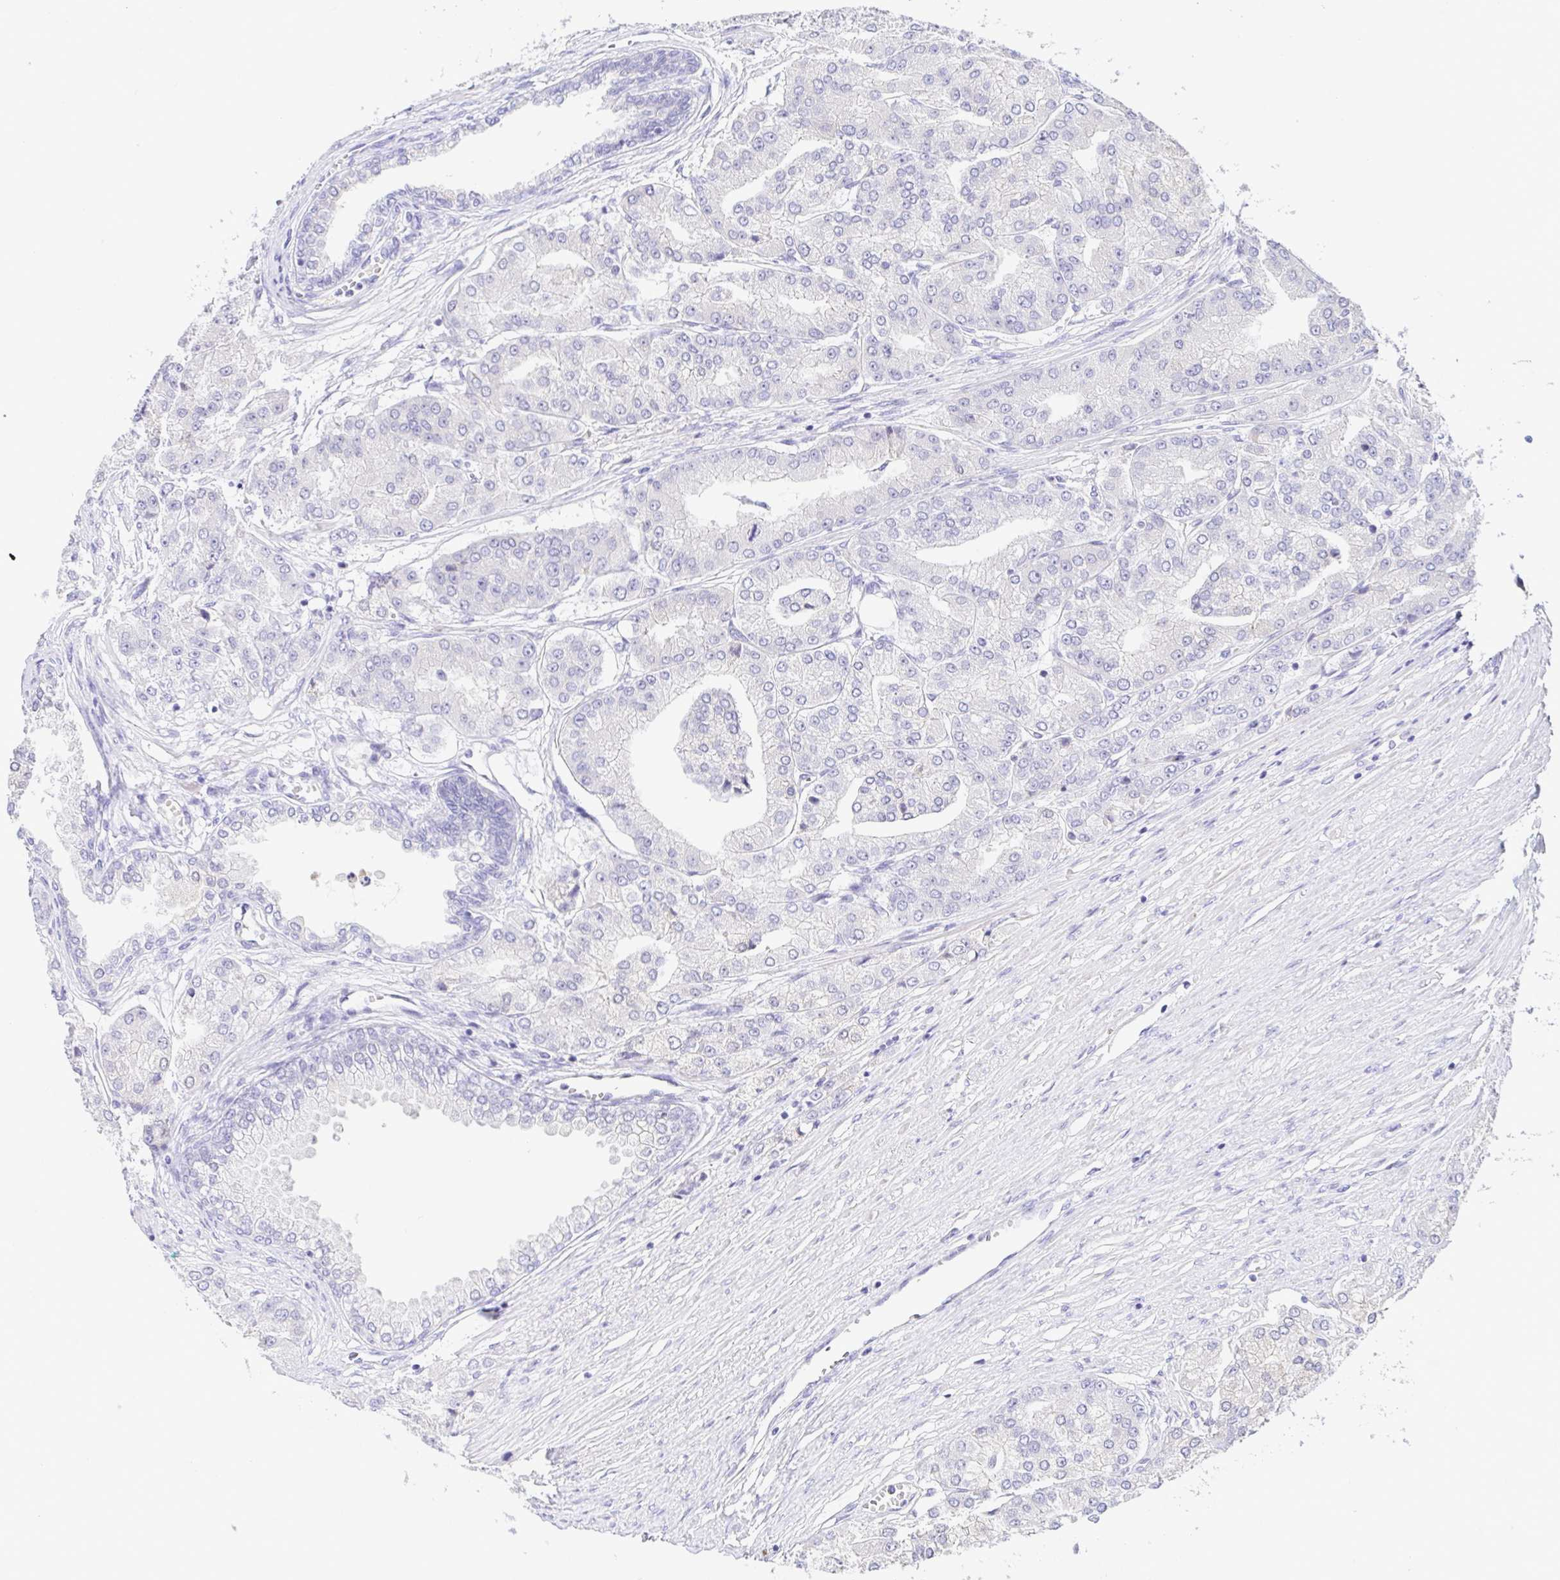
{"staining": {"intensity": "negative", "quantity": "none", "location": "none"}, "tissue": "prostate cancer", "cell_type": "Tumor cells", "image_type": "cancer", "snomed": [{"axis": "morphology", "description": "Adenocarcinoma, High grade"}, {"axis": "topography", "description": "Prostate"}], "caption": "Micrograph shows no protein staining in tumor cells of prostate cancer tissue.", "gene": "A1BG", "patient": {"sex": "male", "age": 61}}